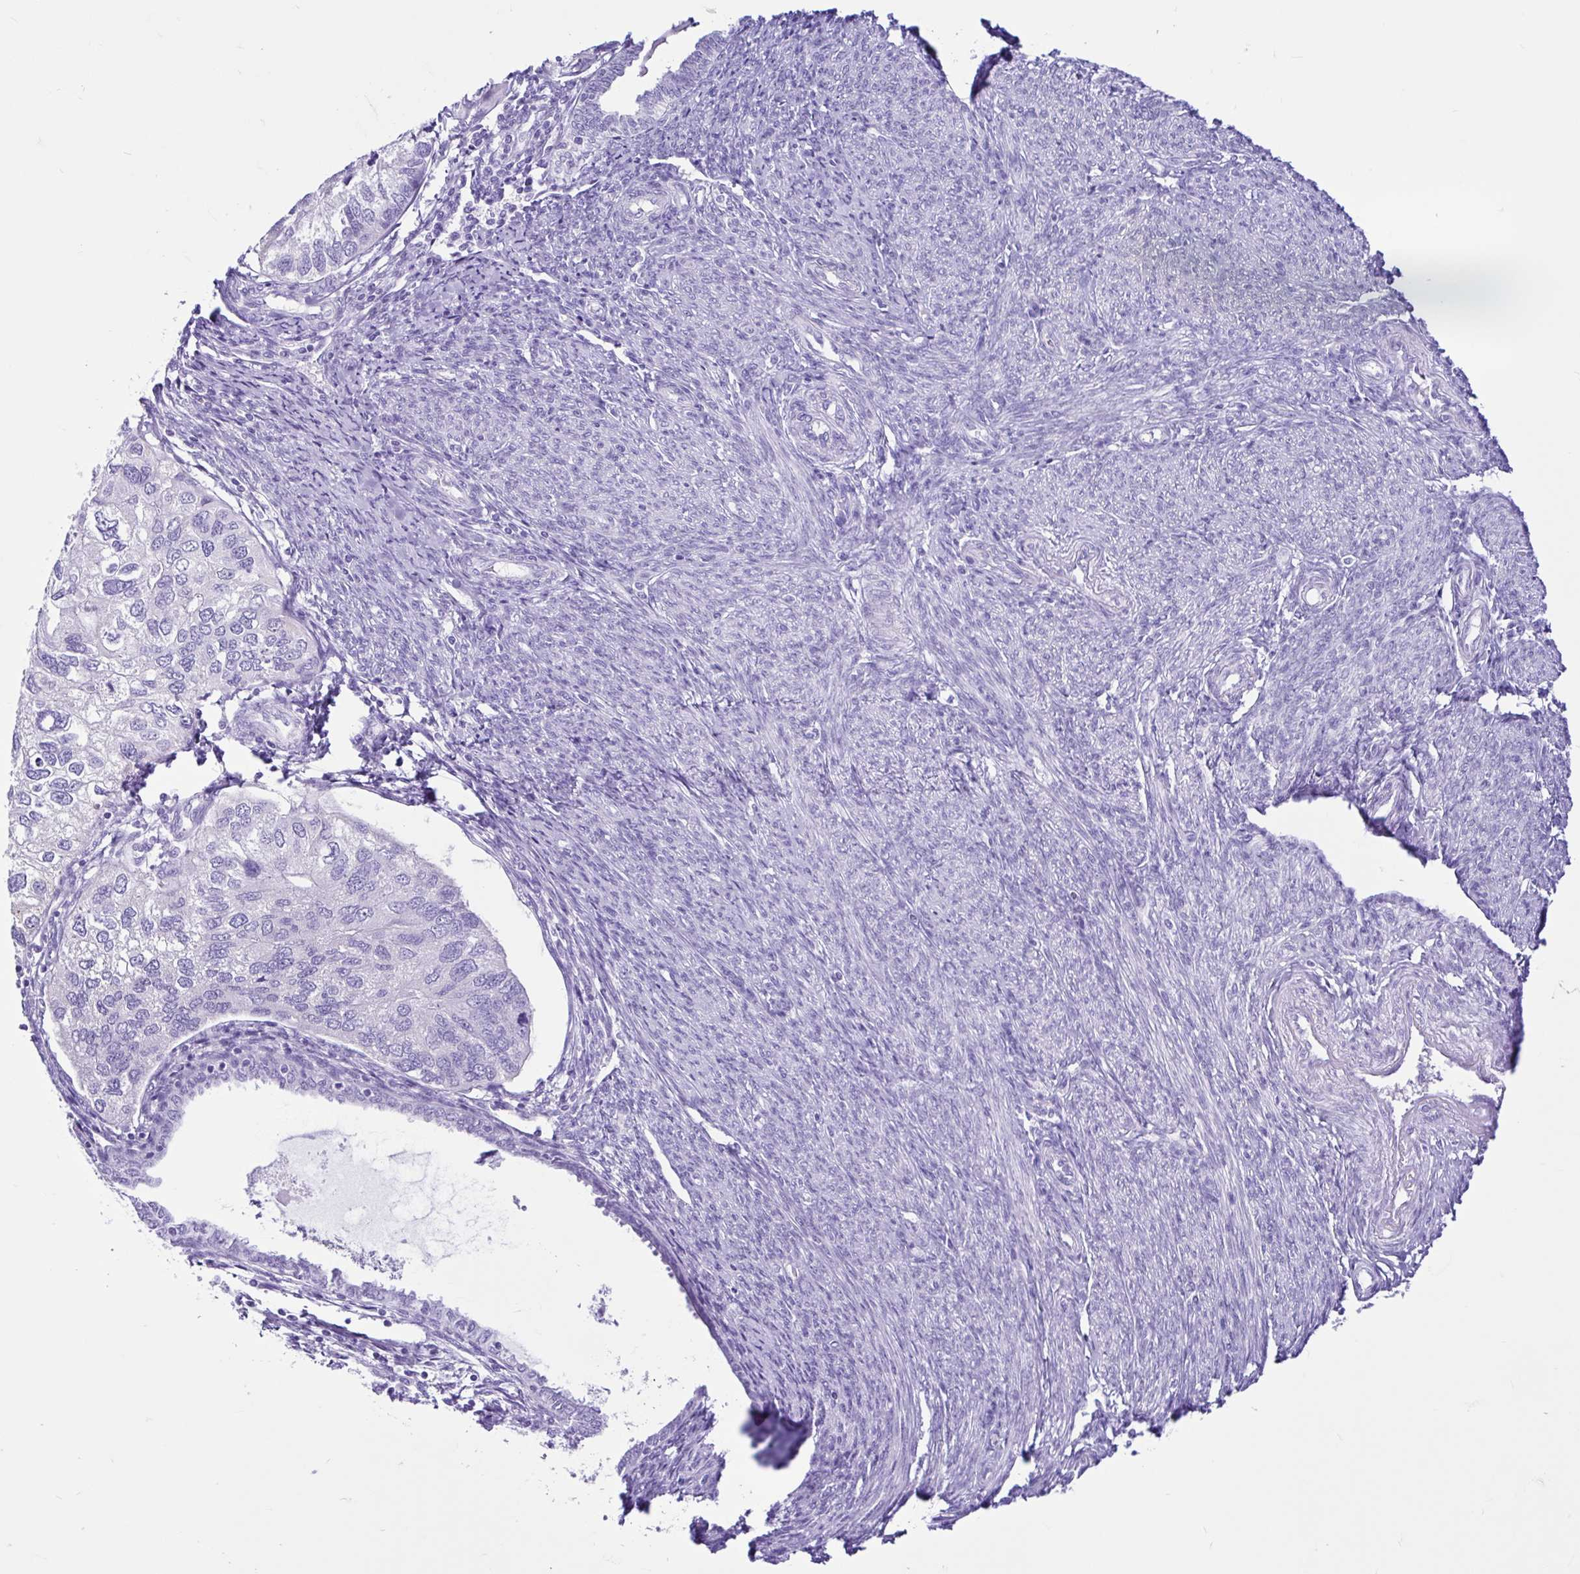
{"staining": {"intensity": "negative", "quantity": "none", "location": "none"}, "tissue": "endometrial cancer", "cell_type": "Tumor cells", "image_type": "cancer", "snomed": [{"axis": "morphology", "description": "Carcinoma, NOS"}, {"axis": "topography", "description": "Uterus"}], "caption": "Carcinoma (endometrial) was stained to show a protein in brown. There is no significant positivity in tumor cells.", "gene": "CYP19A1", "patient": {"sex": "female", "age": 76}}